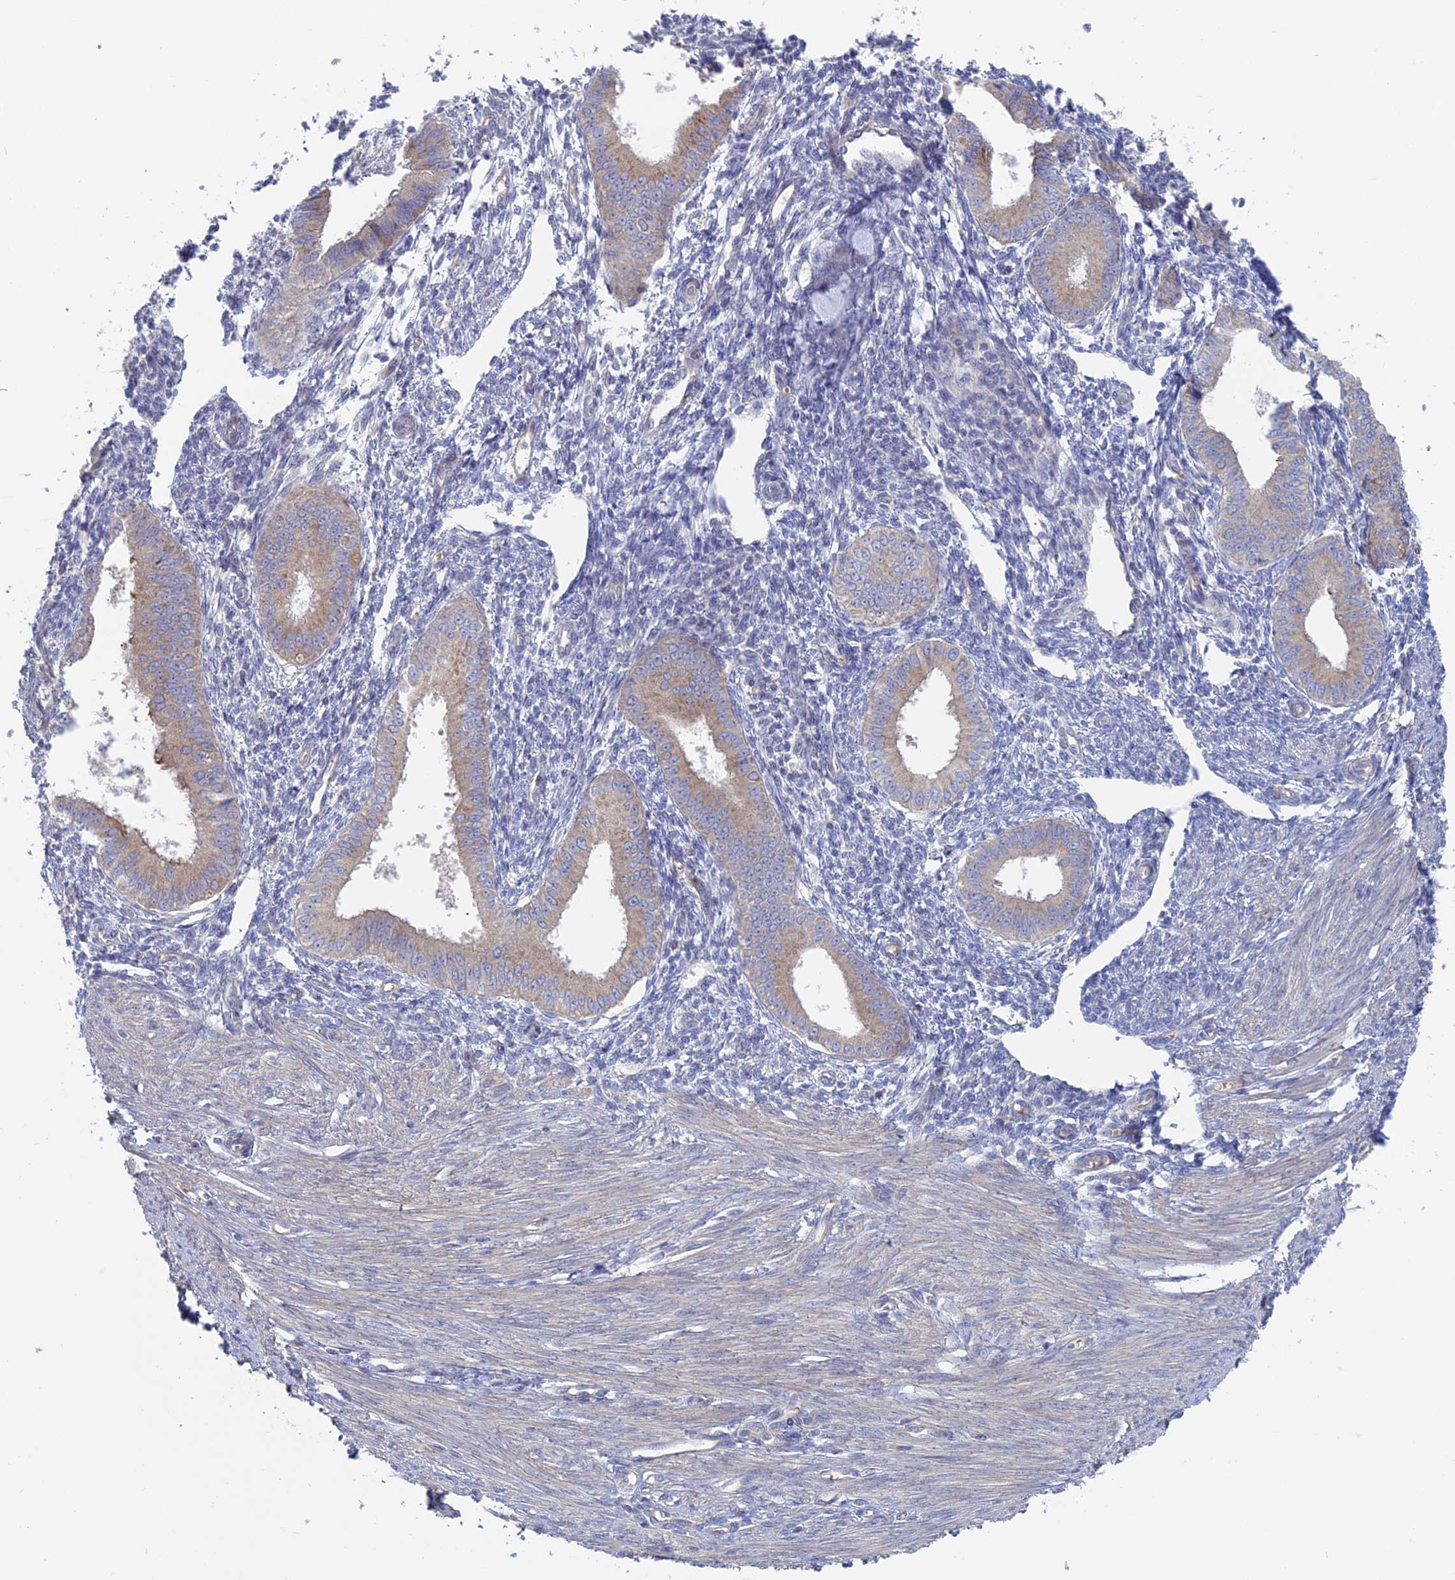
{"staining": {"intensity": "negative", "quantity": "none", "location": "none"}, "tissue": "endometrium", "cell_type": "Cells in endometrial stroma", "image_type": "normal", "snomed": [{"axis": "morphology", "description": "Normal tissue, NOS"}, {"axis": "topography", "description": "Uterus"}, {"axis": "topography", "description": "Endometrium"}], "caption": "IHC of normal human endometrium reveals no staining in cells in endometrial stroma. Brightfield microscopy of IHC stained with DAB (brown) and hematoxylin (blue), captured at high magnification.", "gene": "TBC1D30", "patient": {"sex": "female", "age": 48}}